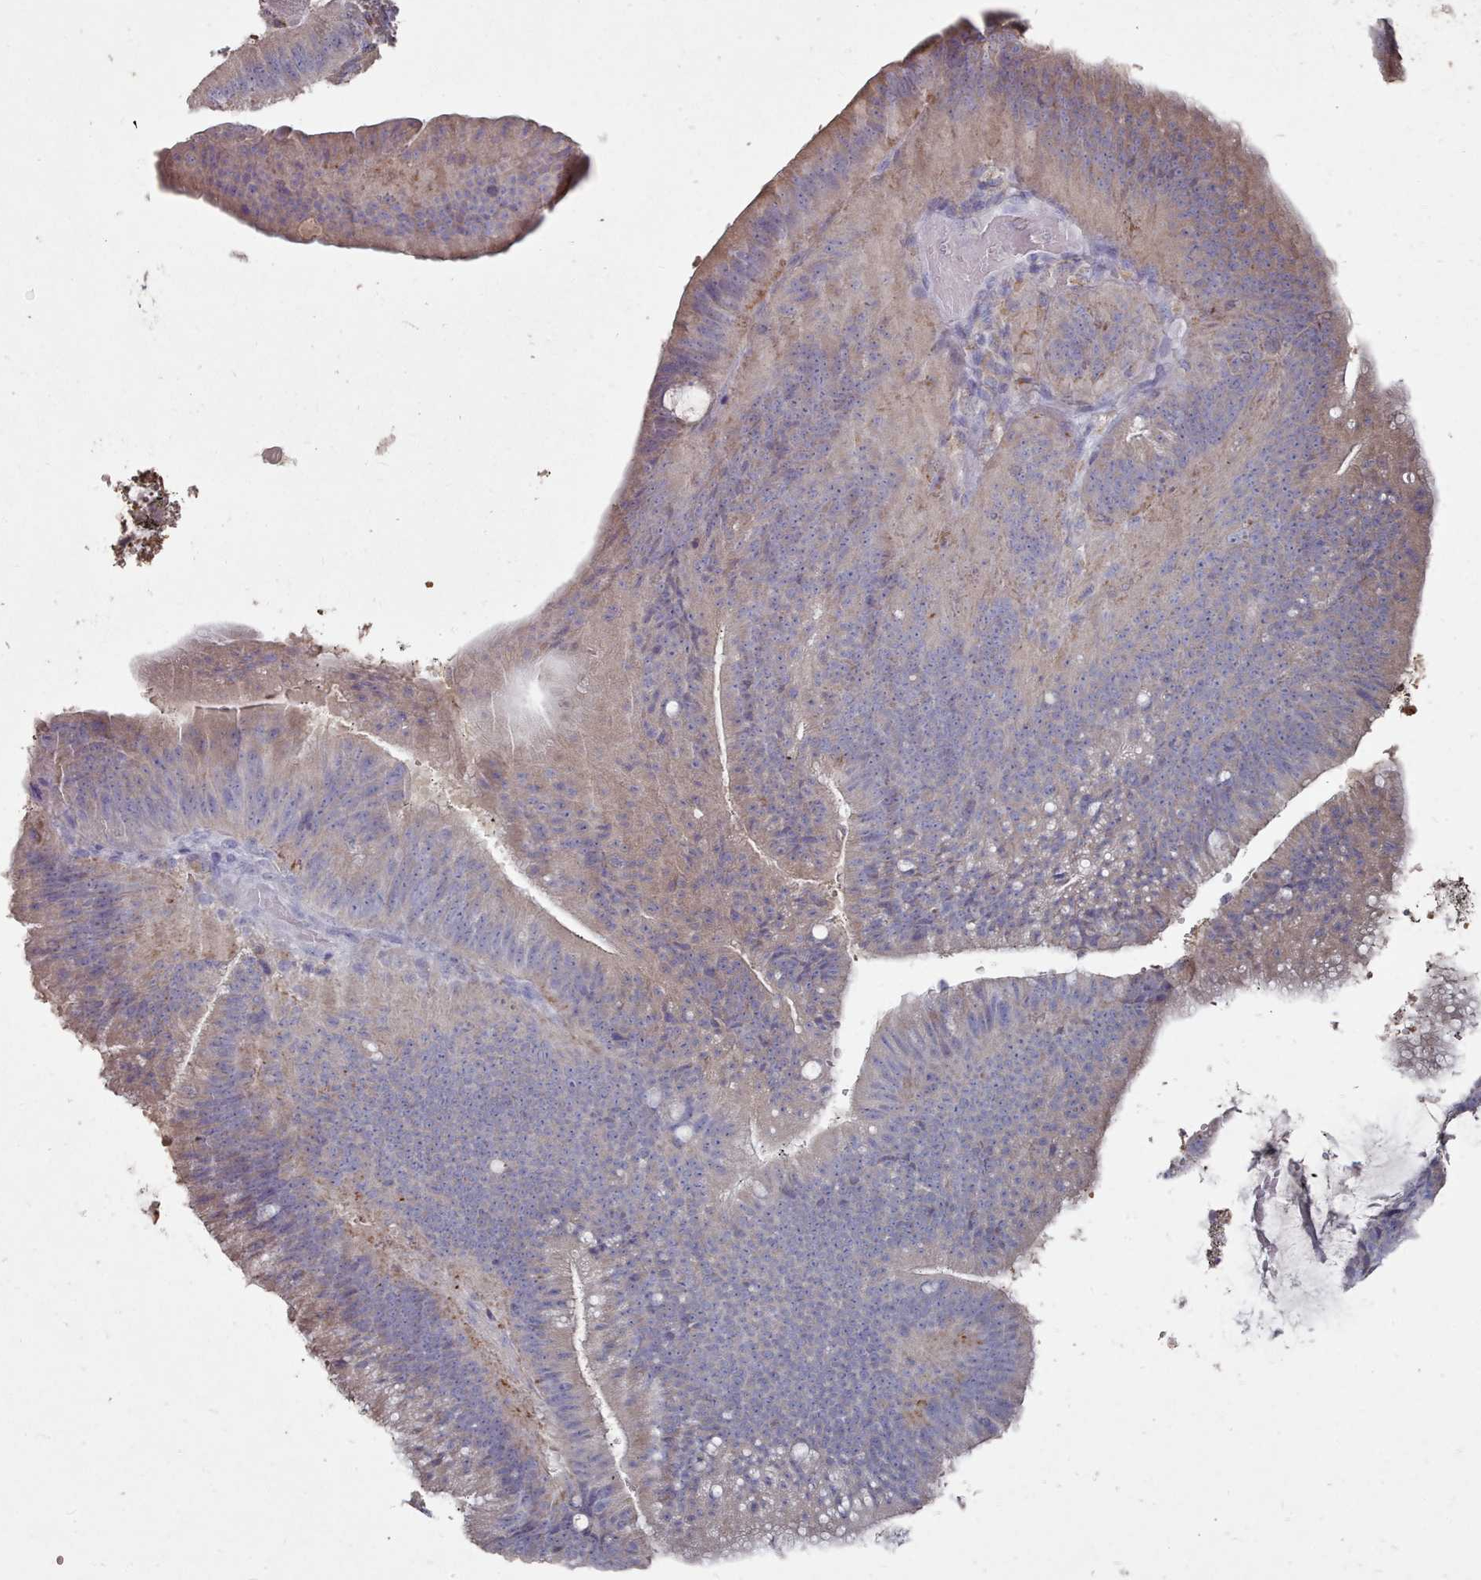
{"staining": {"intensity": "weak", "quantity": "25%-75%", "location": "cytoplasmic/membranous"}, "tissue": "colorectal cancer", "cell_type": "Tumor cells", "image_type": "cancer", "snomed": [{"axis": "morphology", "description": "Adenocarcinoma, NOS"}, {"axis": "topography", "description": "Colon"}], "caption": "Immunohistochemistry (IHC) histopathology image of adenocarcinoma (colorectal) stained for a protein (brown), which demonstrates low levels of weak cytoplasmic/membranous positivity in about 25%-75% of tumor cells.", "gene": "OTULINL", "patient": {"sex": "female", "age": 43}}